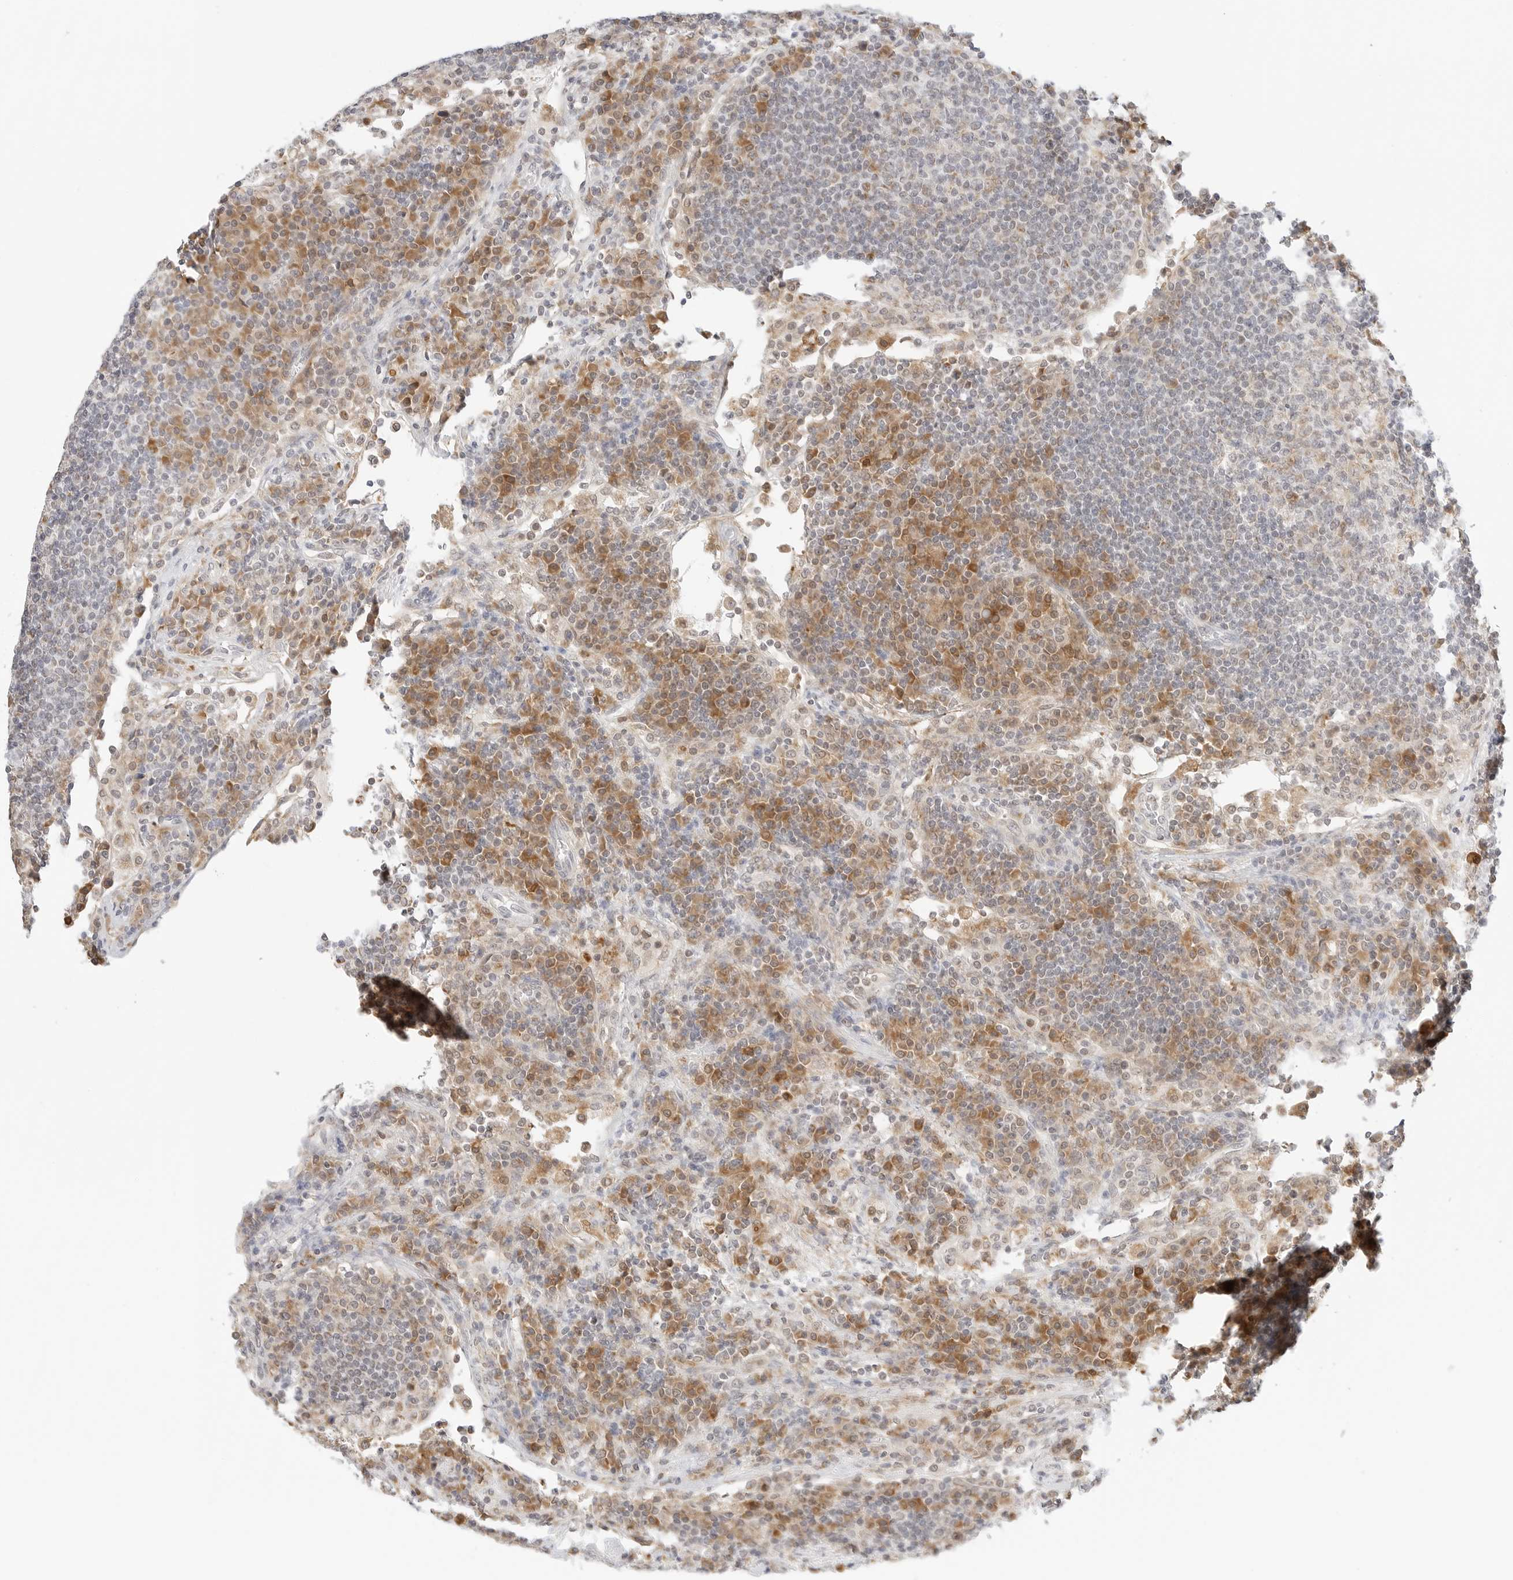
{"staining": {"intensity": "moderate", "quantity": "<25%", "location": "cytoplasmic/membranous"}, "tissue": "lymph node", "cell_type": "Germinal center cells", "image_type": "normal", "snomed": [{"axis": "morphology", "description": "Normal tissue, NOS"}, {"axis": "topography", "description": "Lymph node"}], "caption": "Germinal center cells reveal low levels of moderate cytoplasmic/membranous expression in approximately <25% of cells in normal human lymph node.", "gene": "ERO1B", "patient": {"sex": "female", "age": 53}}